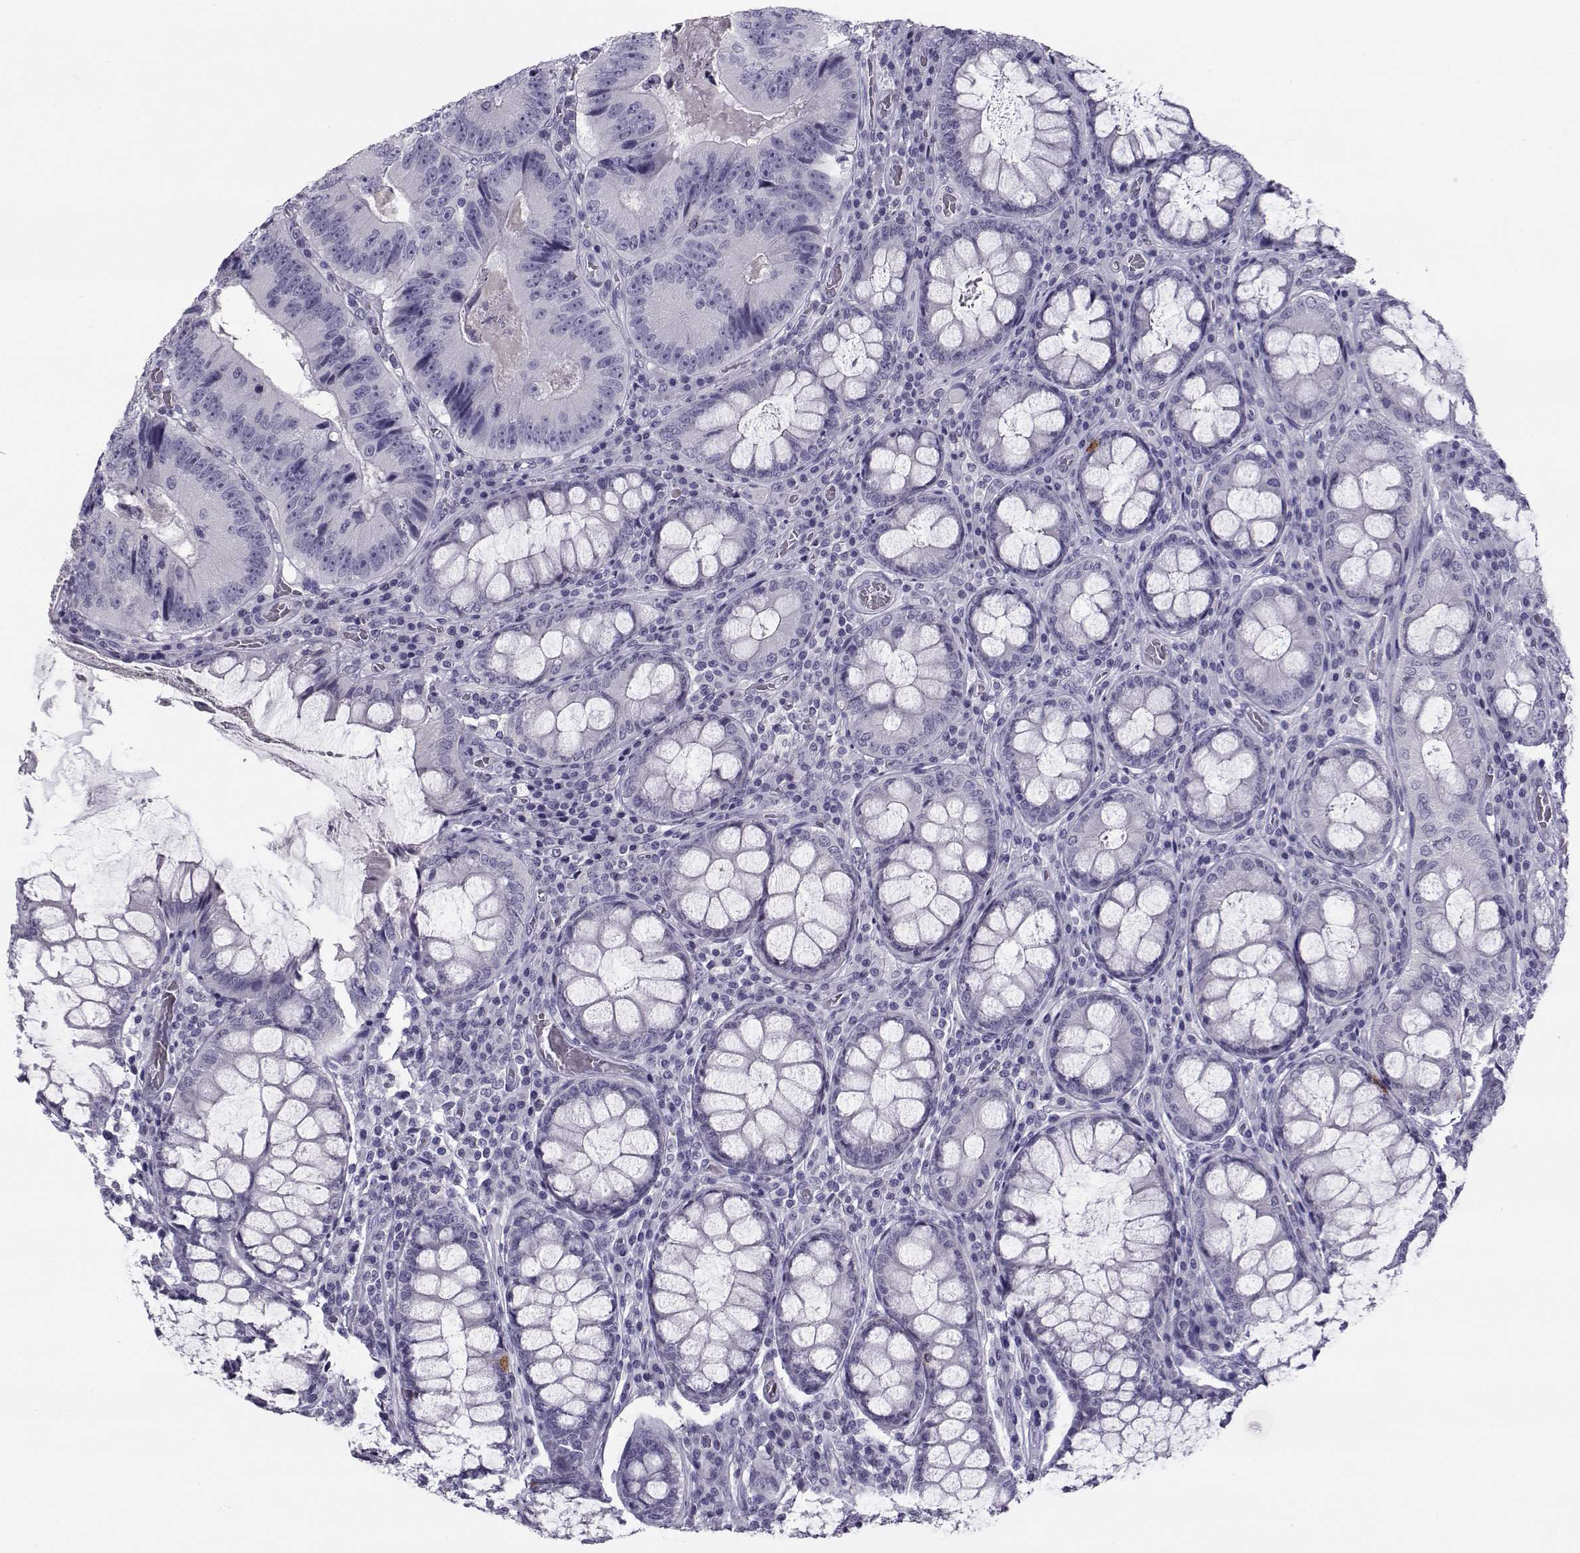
{"staining": {"intensity": "negative", "quantity": "none", "location": "none"}, "tissue": "colorectal cancer", "cell_type": "Tumor cells", "image_type": "cancer", "snomed": [{"axis": "morphology", "description": "Adenocarcinoma, NOS"}, {"axis": "topography", "description": "Colon"}], "caption": "The histopathology image shows no significant staining in tumor cells of colorectal adenocarcinoma.", "gene": "PCSK1N", "patient": {"sex": "female", "age": 86}}